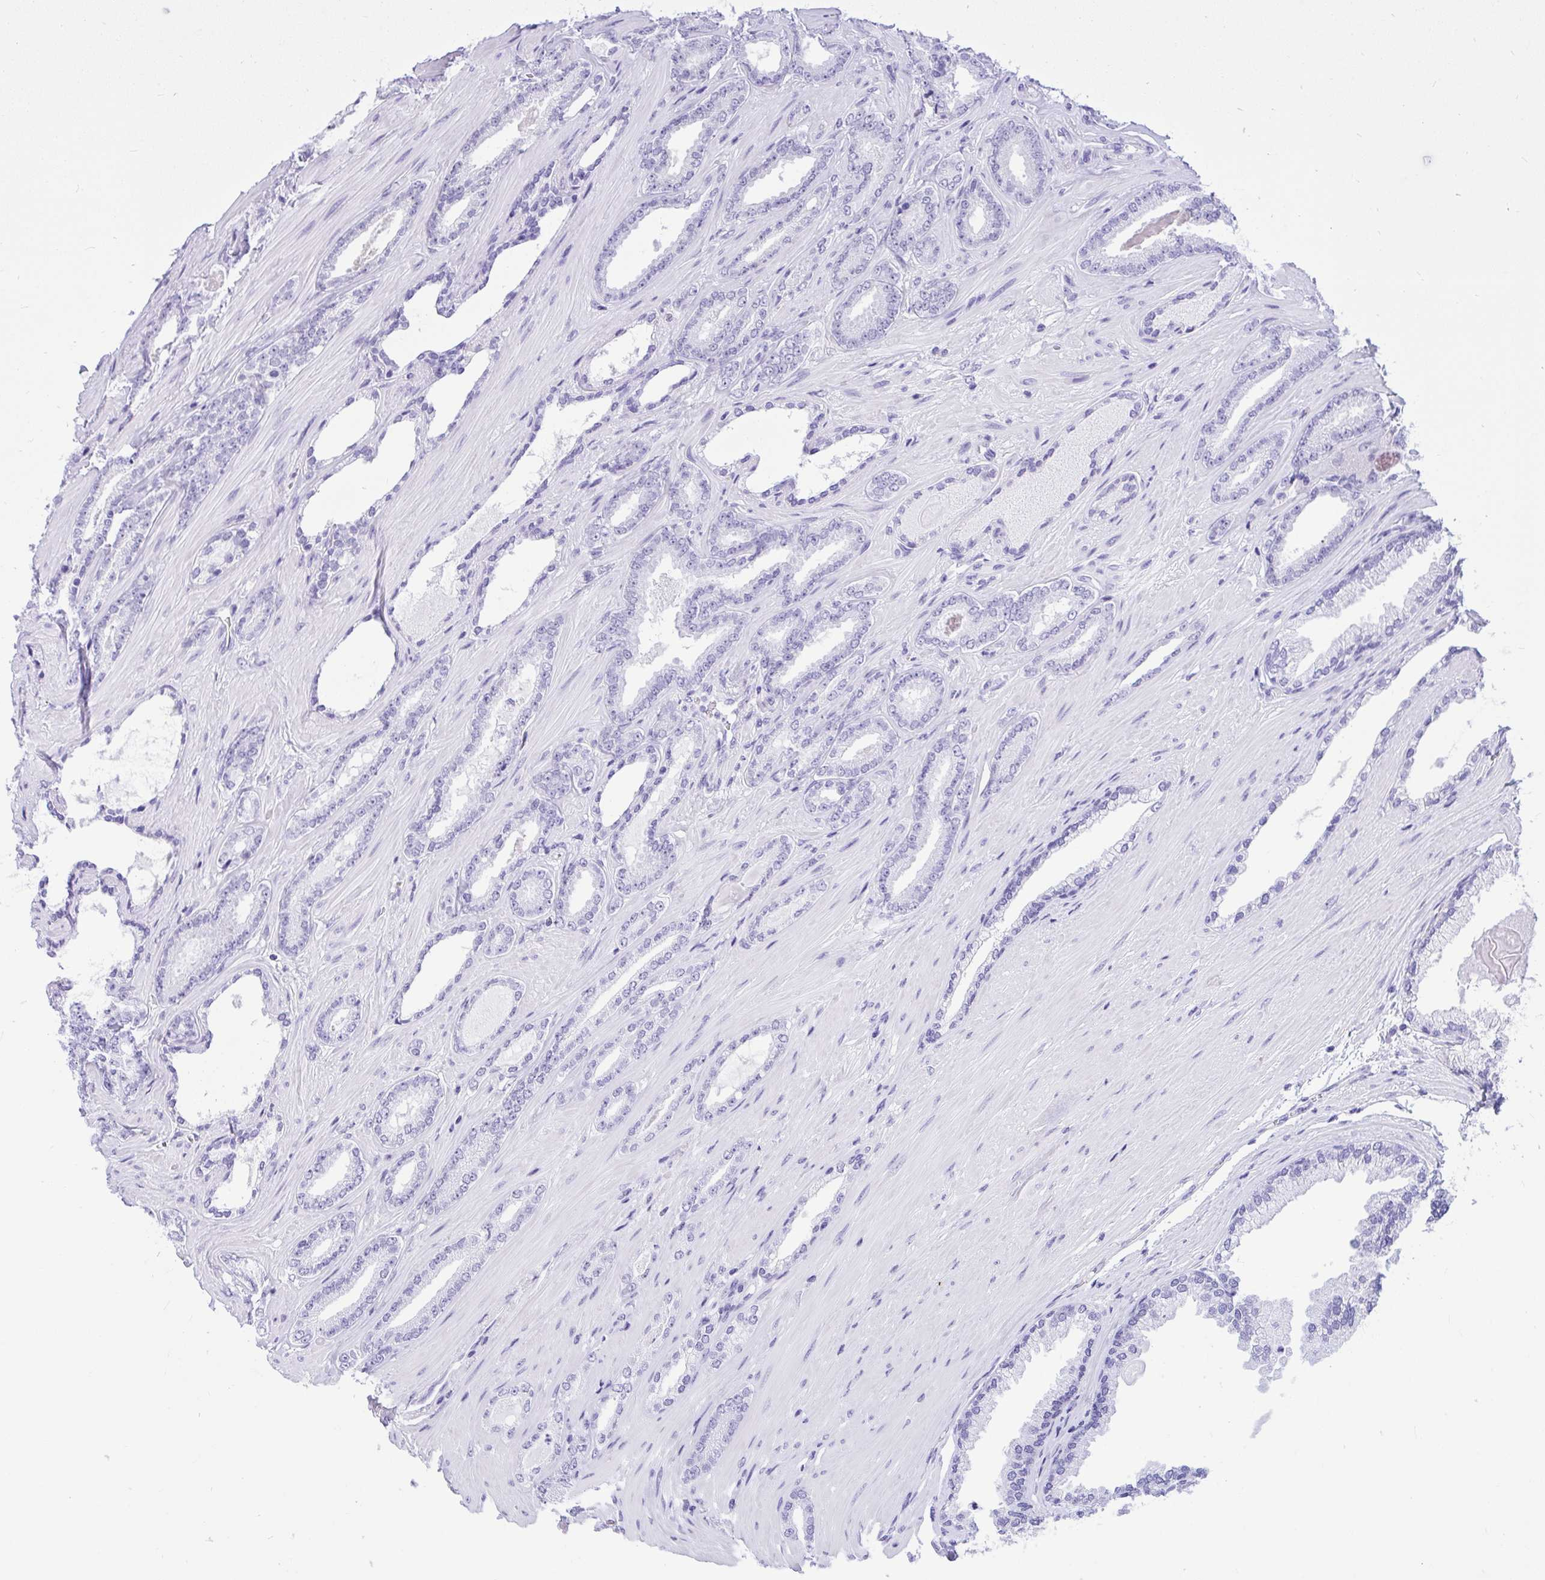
{"staining": {"intensity": "negative", "quantity": "none", "location": "none"}, "tissue": "prostate cancer", "cell_type": "Tumor cells", "image_type": "cancer", "snomed": [{"axis": "morphology", "description": "Adenocarcinoma, Low grade"}, {"axis": "topography", "description": "Prostate"}], "caption": "A micrograph of human prostate low-grade adenocarcinoma is negative for staining in tumor cells.", "gene": "PPP1CA", "patient": {"sex": "male", "age": 61}}